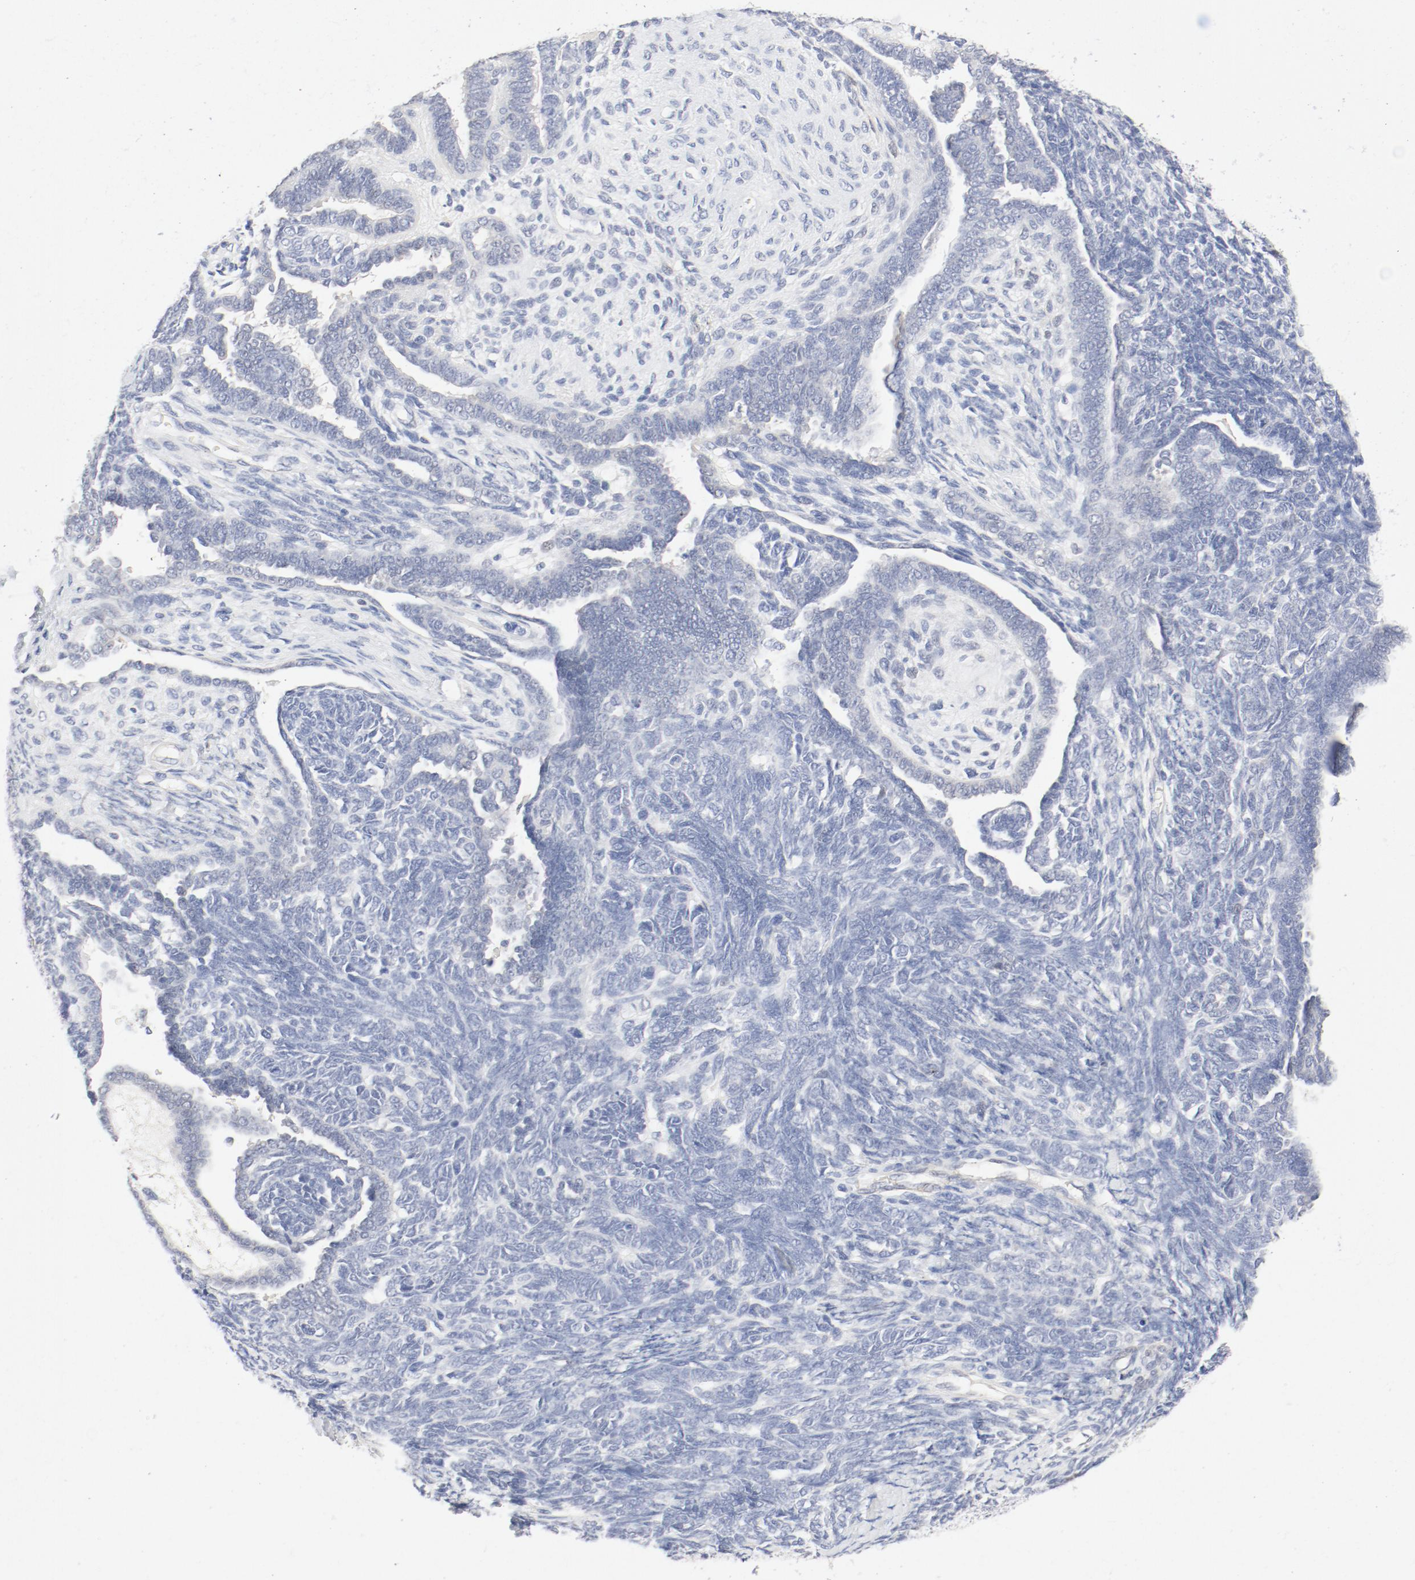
{"staining": {"intensity": "negative", "quantity": "none", "location": "none"}, "tissue": "endometrial cancer", "cell_type": "Tumor cells", "image_type": "cancer", "snomed": [{"axis": "morphology", "description": "Neoplasm, malignant, NOS"}, {"axis": "topography", "description": "Endometrium"}], "caption": "DAB (3,3'-diaminobenzidine) immunohistochemical staining of human malignant neoplasm (endometrial) demonstrates no significant positivity in tumor cells.", "gene": "PGM1", "patient": {"sex": "female", "age": 74}}